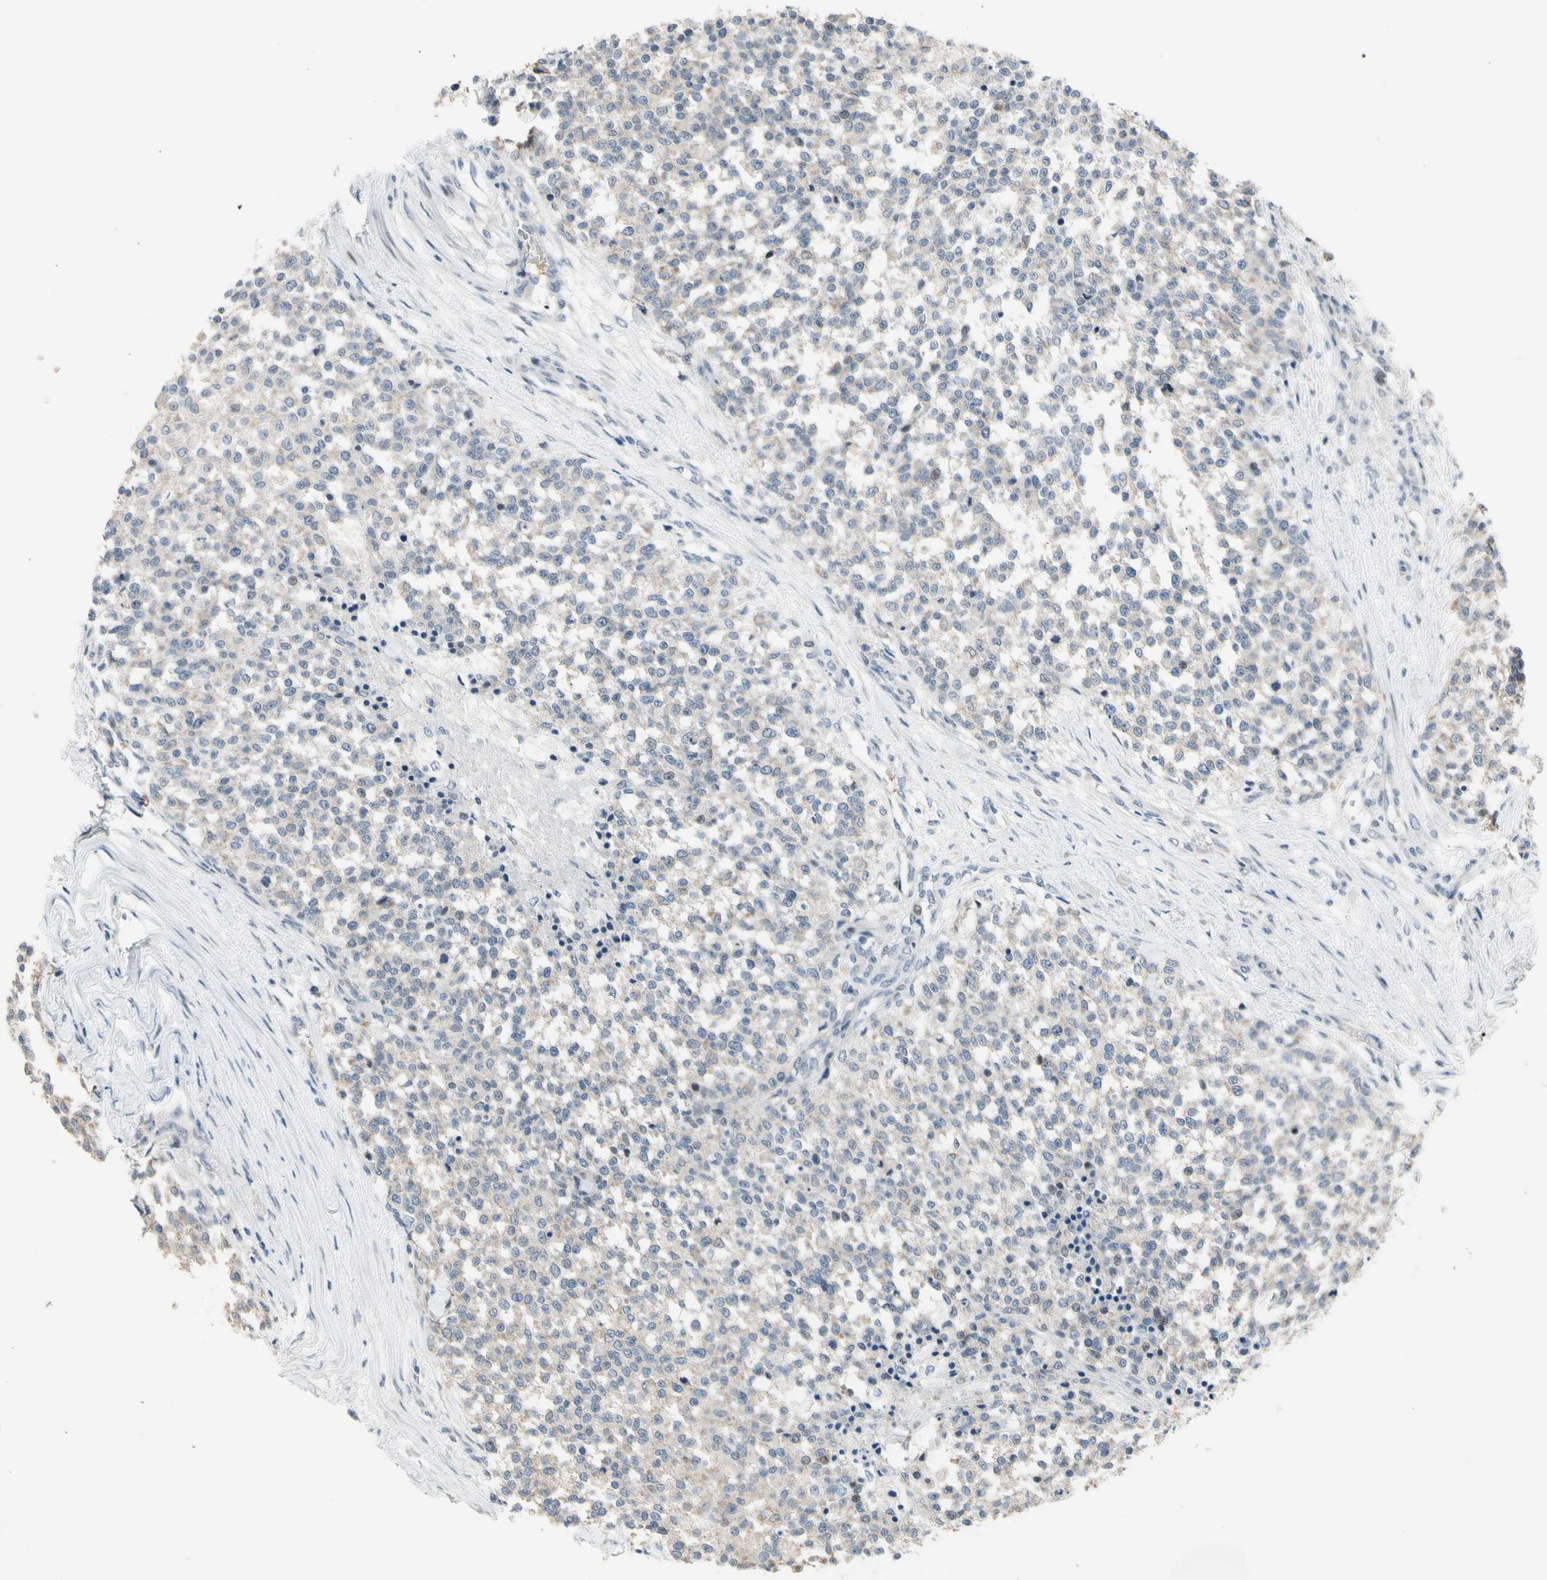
{"staining": {"intensity": "weak", "quantity": "<25%", "location": "nuclear"}, "tissue": "testis cancer", "cell_type": "Tumor cells", "image_type": "cancer", "snomed": [{"axis": "morphology", "description": "Seminoma, NOS"}, {"axis": "topography", "description": "Testis"}], "caption": "The photomicrograph shows no staining of tumor cells in testis seminoma. Nuclei are stained in blue.", "gene": "ZNF184", "patient": {"sex": "male", "age": 59}}